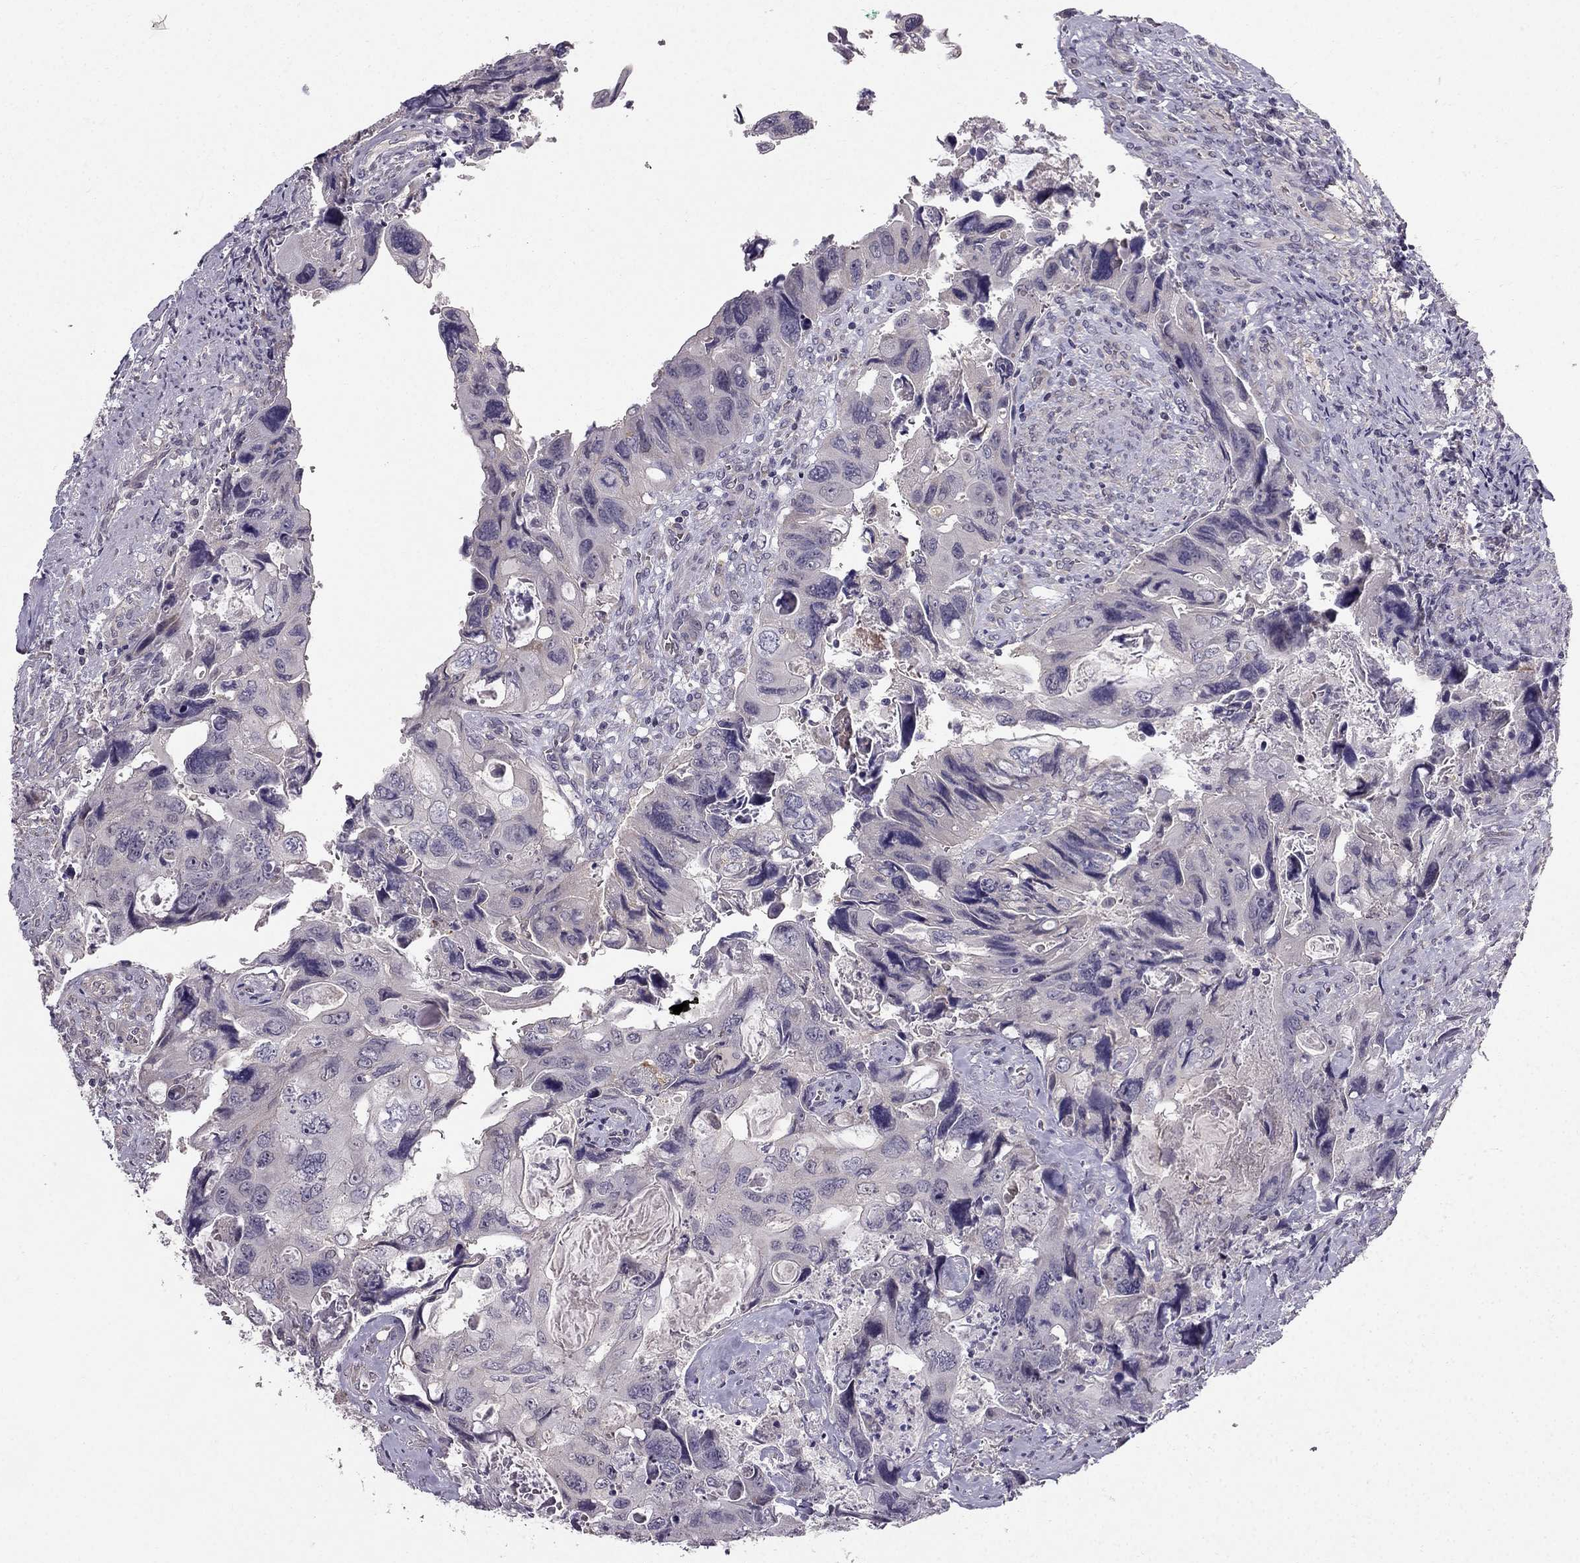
{"staining": {"intensity": "negative", "quantity": "none", "location": "none"}, "tissue": "colorectal cancer", "cell_type": "Tumor cells", "image_type": "cancer", "snomed": [{"axis": "morphology", "description": "Adenocarcinoma, NOS"}, {"axis": "topography", "description": "Rectum"}], "caption": "Adenocarcinoma (colorectal) stained for a protein using immunohistochemistry (IHC) displays no positivity tumor cells.", "gene": "TSPYL5", "patient": {"sex": "male", "age": 62}}